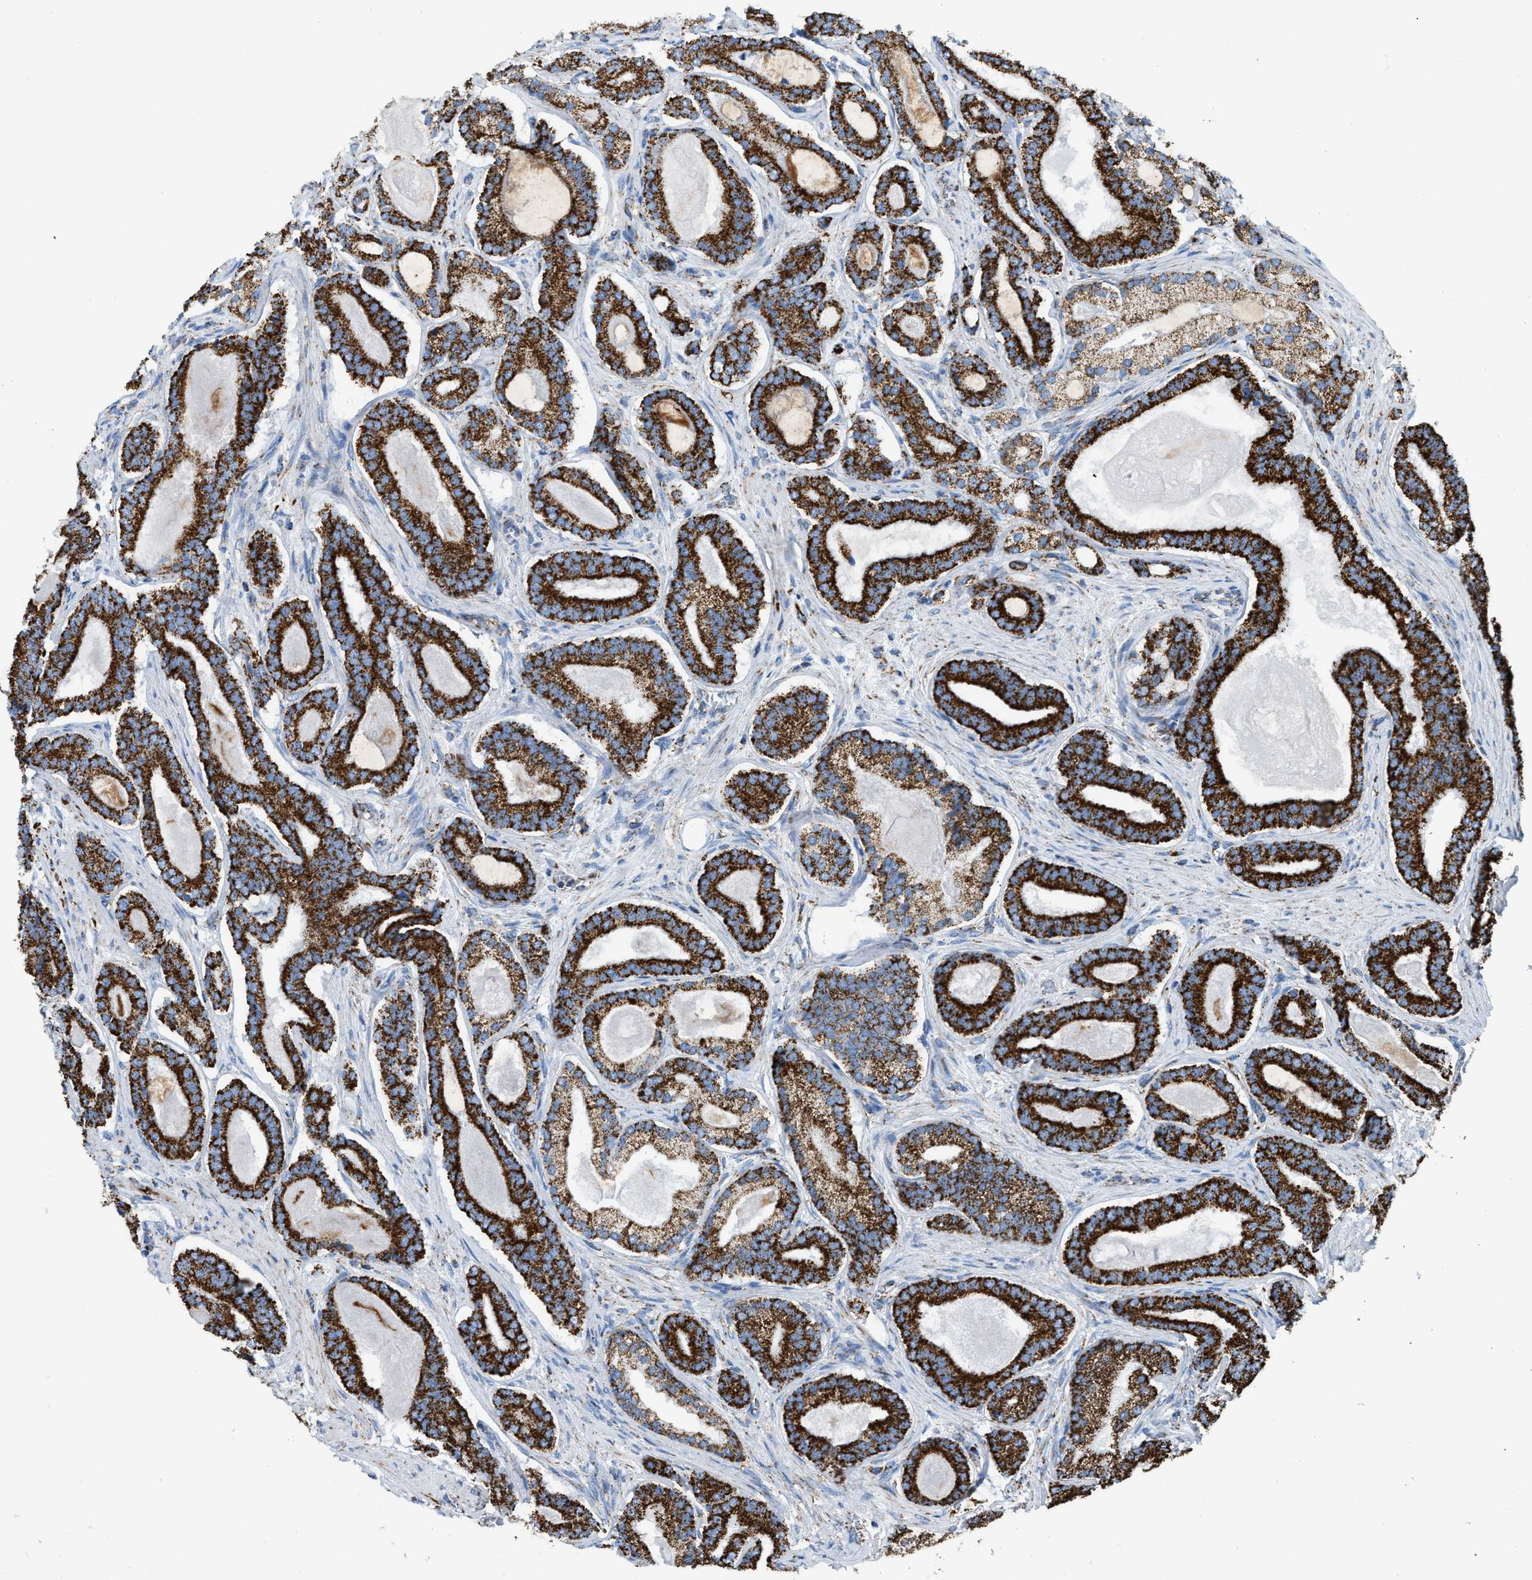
{"staining": {"intensity": "strong", "quantity": ">75%", "location": "cytoplasmic/membranous"}, "tissue": "prostate cancer", "cell_type": "Tumor cells", "image_type": "cancer", "snomed": [{"axis": "morphology", "description": "Adenocarcinoma, High grade"}, {"axis": "topography", "description": "Prostate"}], "caption": "Immunohistochemistry (IHC) staining of adenocarcinoma (high-grade) (prostate), which shows high levels of strong cytoplasmic/membranous positivity in approximately >75% of tumor cells indicating strong cytoplasmic/membranous protein positivity. The staining was performed using DAB (3,3'-diaminobenzidine) (brown) for protein detection and nuclei were counterstained in hematoxylin (blue).", "gene": "ETFB", "patient": {"sex": "male", "age": 60}}